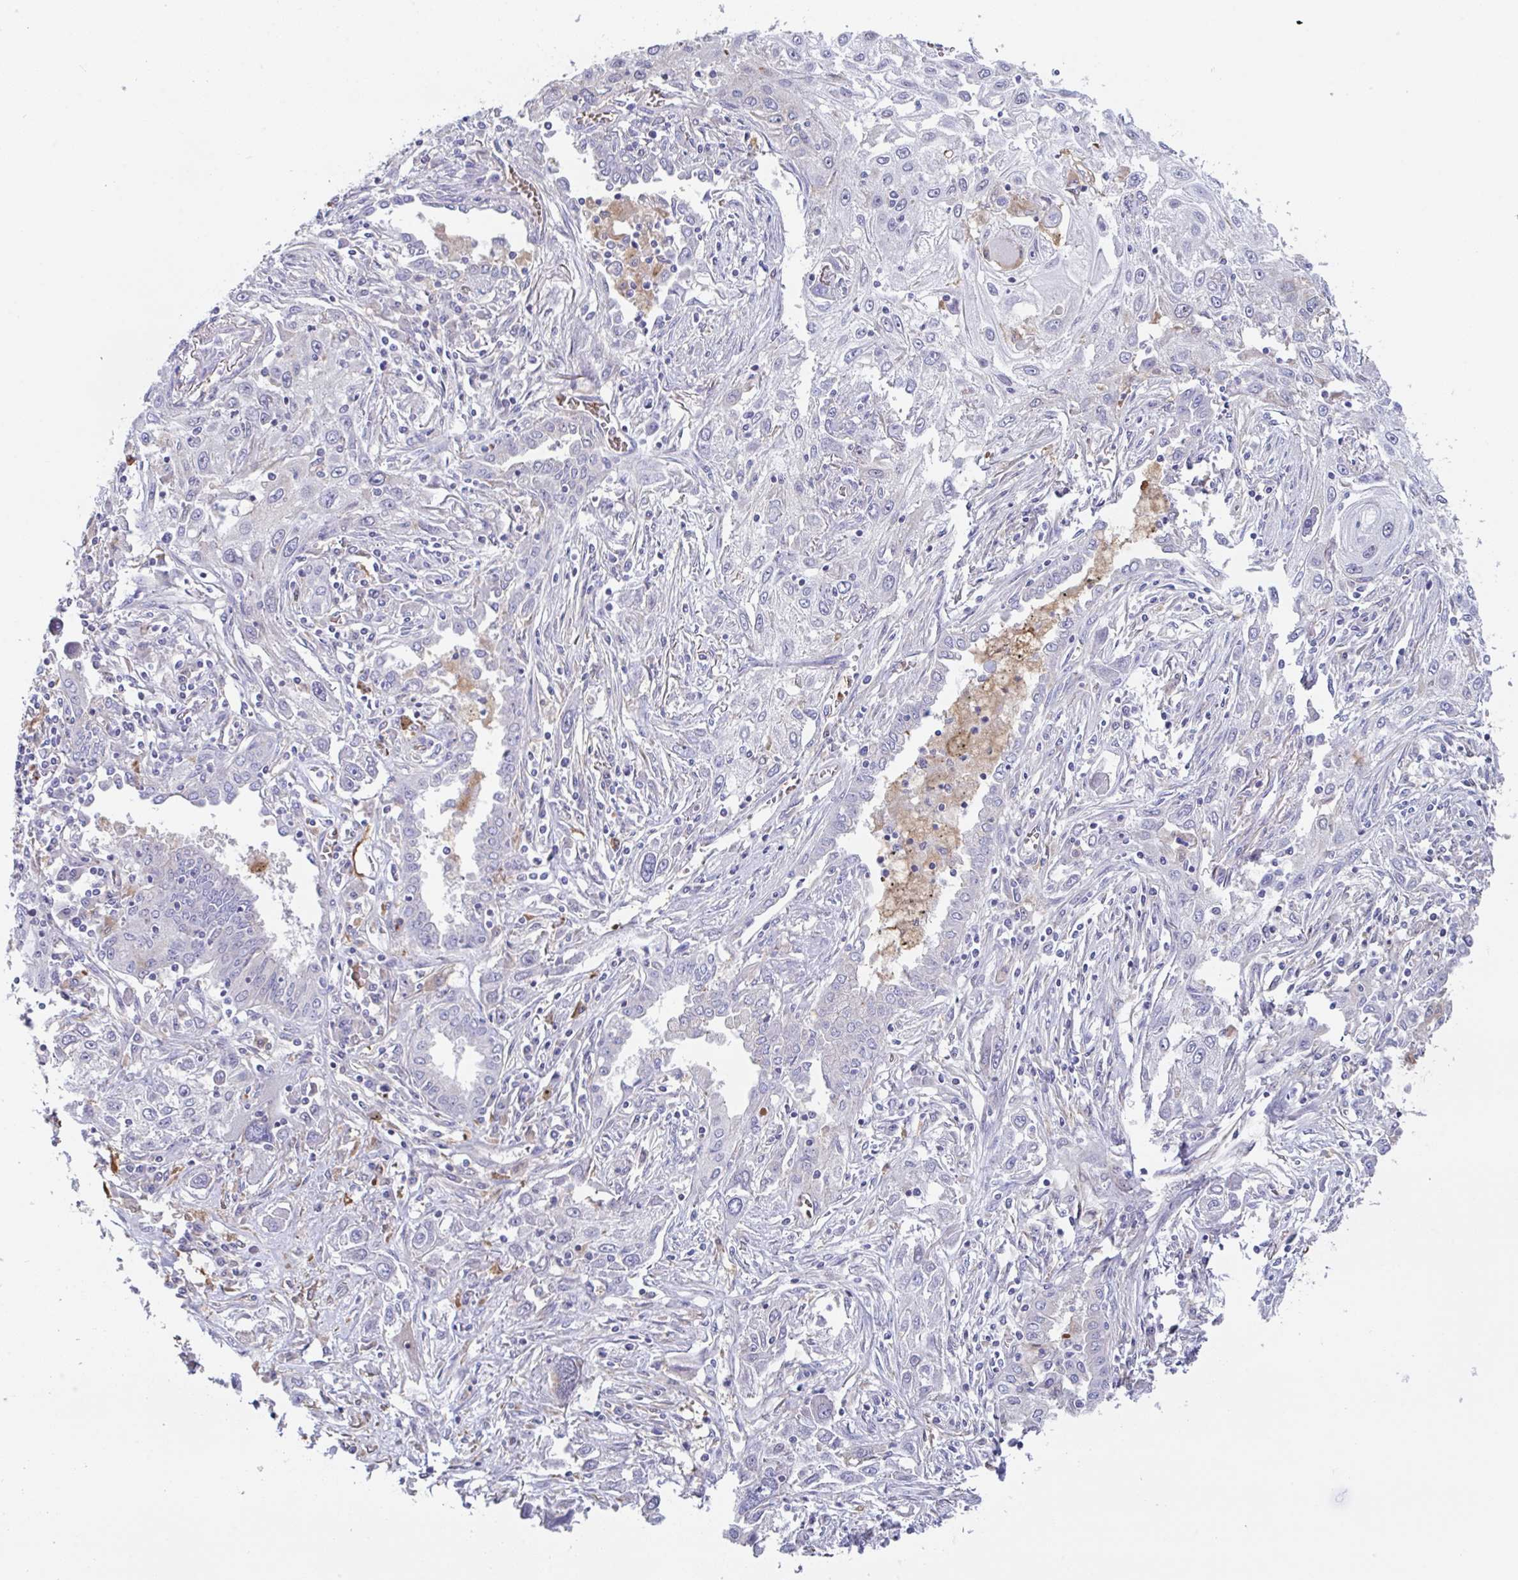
{"staining": {"intensity": "negative", "quantity": "none", "location": "none"}, "tissue": "lung cancer", "cell_type": "Tumor cells", "image_type": "cancer", "snomed": [{"axis": "morphology", "description": "Squamous cell carcinoma, NOS"}, {"axis": "topography", "description": "Lung"}], "caption": "The photomicrograph shows no staining of tumor cells in lung squamous cell carcinoma.", "gene": "TFAP2C", "patient": {"sex": "female", "age": 69}}